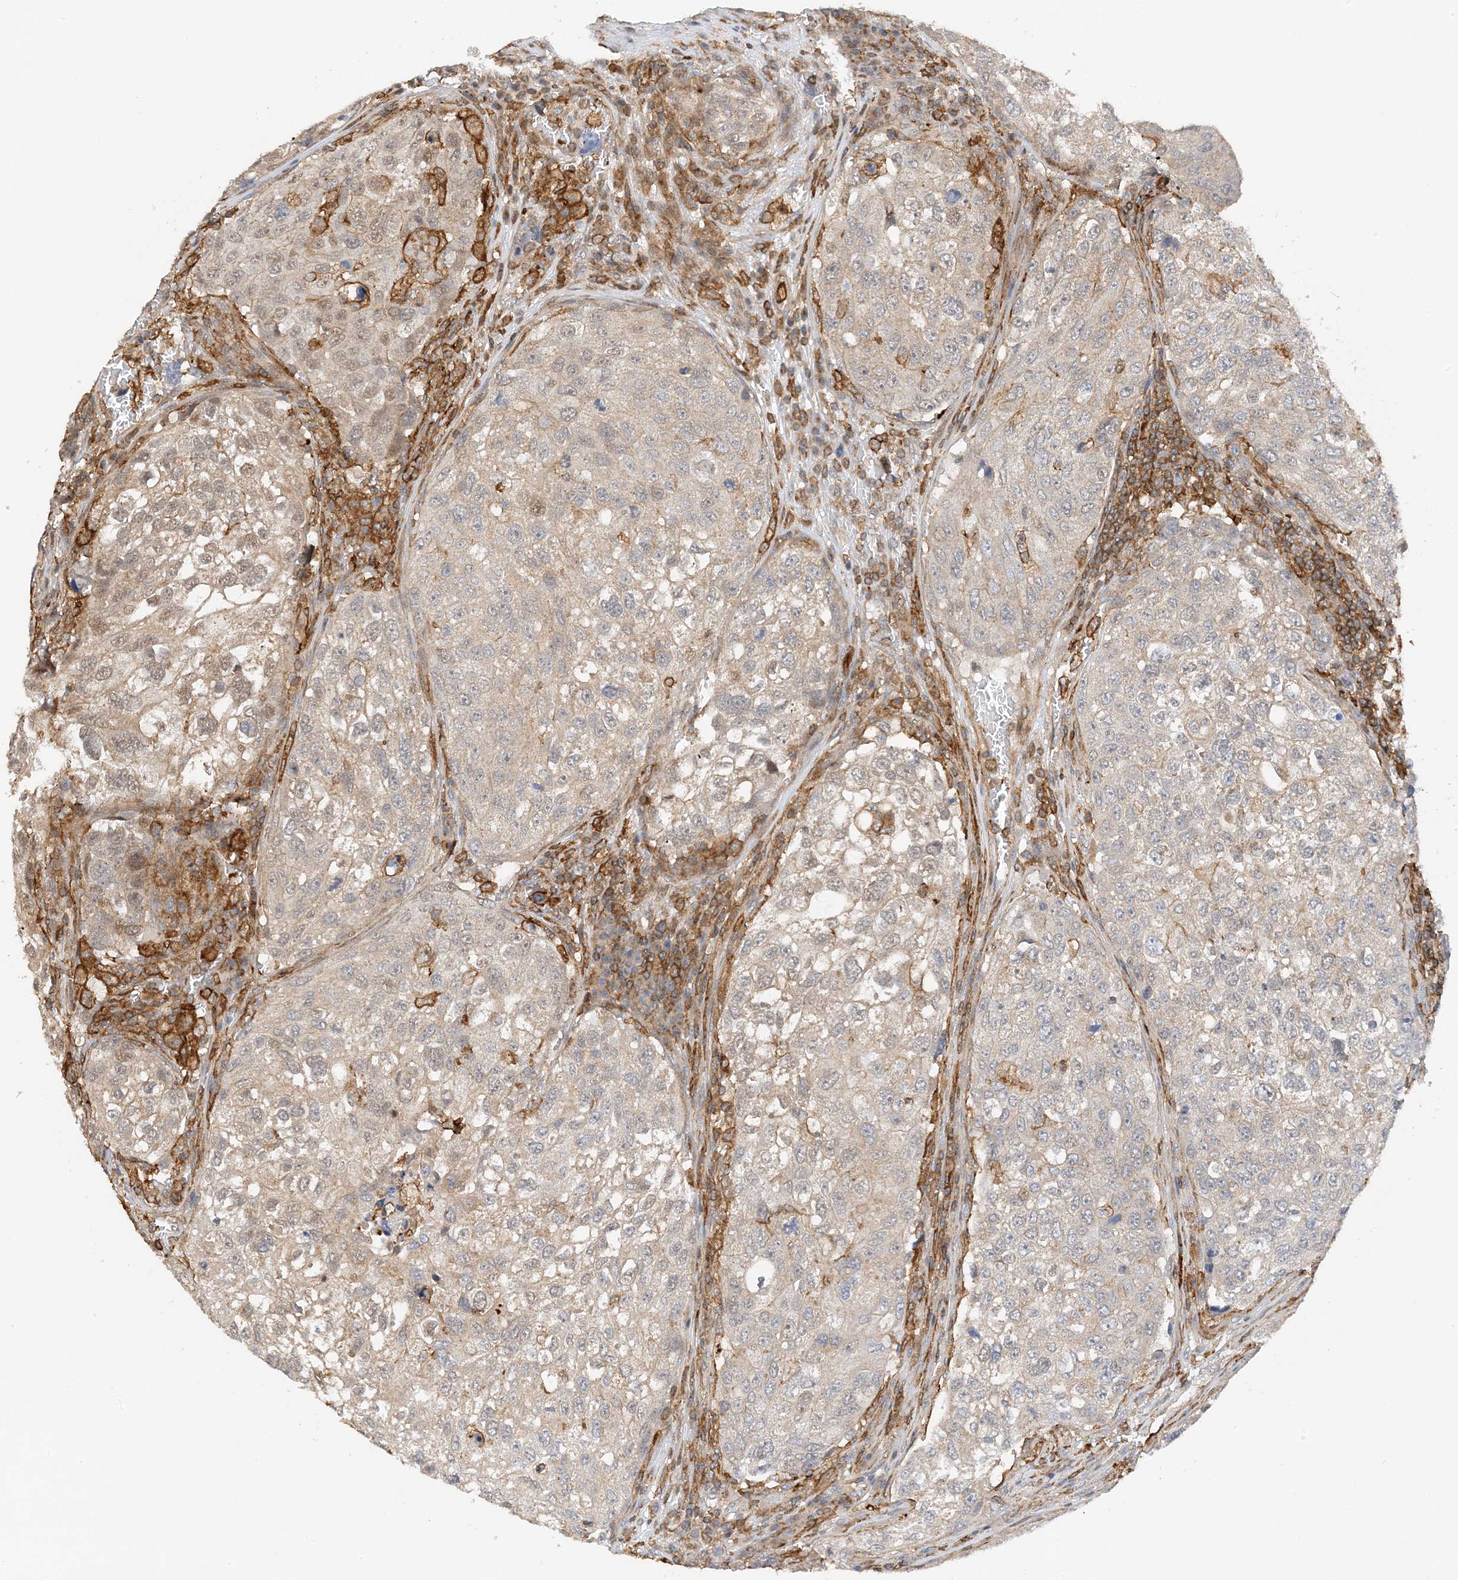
{"staining": {"intensity": "moderate", "quantity": "<25%", "location": "cytoplasmic/membranous,nuclear"}, "tissue": "urothelial cancer", "cell_type": "Tumor cells", "image_type": "cancer", "snomed": [{"axis": "morphology", "description": "Urothelial carcinoma, High grade"}, {"axis": "topography", "description": "Lymph node"}, {"axis": "topography", "description": "Urinary bladder"}], "caption": "Tumor cells reveal low levels of moderate cytoplasmic/membranous and nuclear staining in approximately <25% of cells in human urothelial carcinoma (high-grade). (DAB IHC with brightfield microscopy, high magnification).", "gene": "TATDN3", "patient": {"sex": "male", "age": 51}}